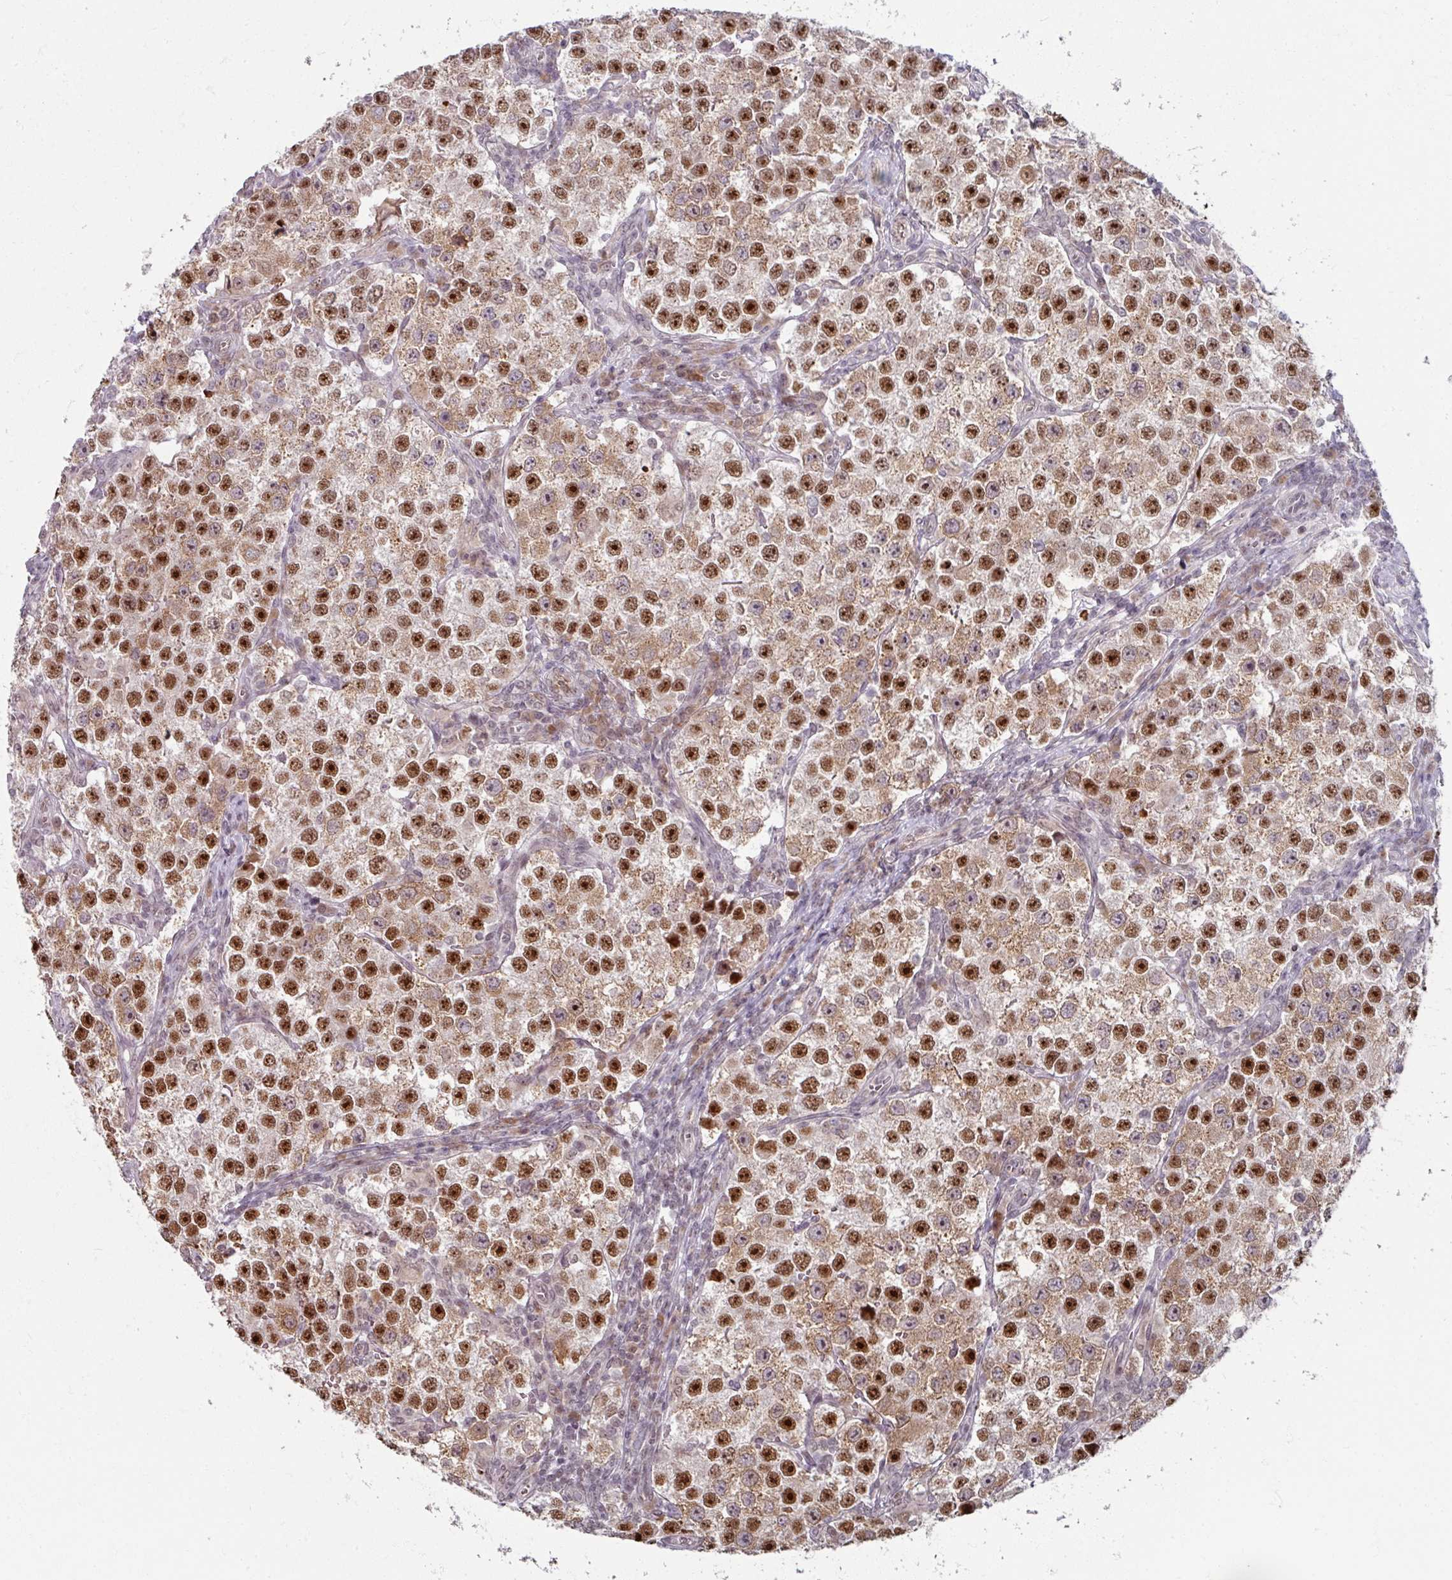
{"staining": {"intensity": "moderate", "quantity": ">75%", "location": "nuclear"}, "tissue": "testis cancer", "cell_type": "Tumor cells", "image_type": "cancer", "snomed": [{"axis": "morphology", "description": "Seminoma, NOS"}, {"axis": "topography", "description": "Testis"}], "caption": "There is medium levels of moderate nuclear positivity in tumor cells of testis cancer, as demonstrated by immunohistochemical staining (brown color).", "gene": "KLC3", "patient": {"sex": "male", "age": 37}}